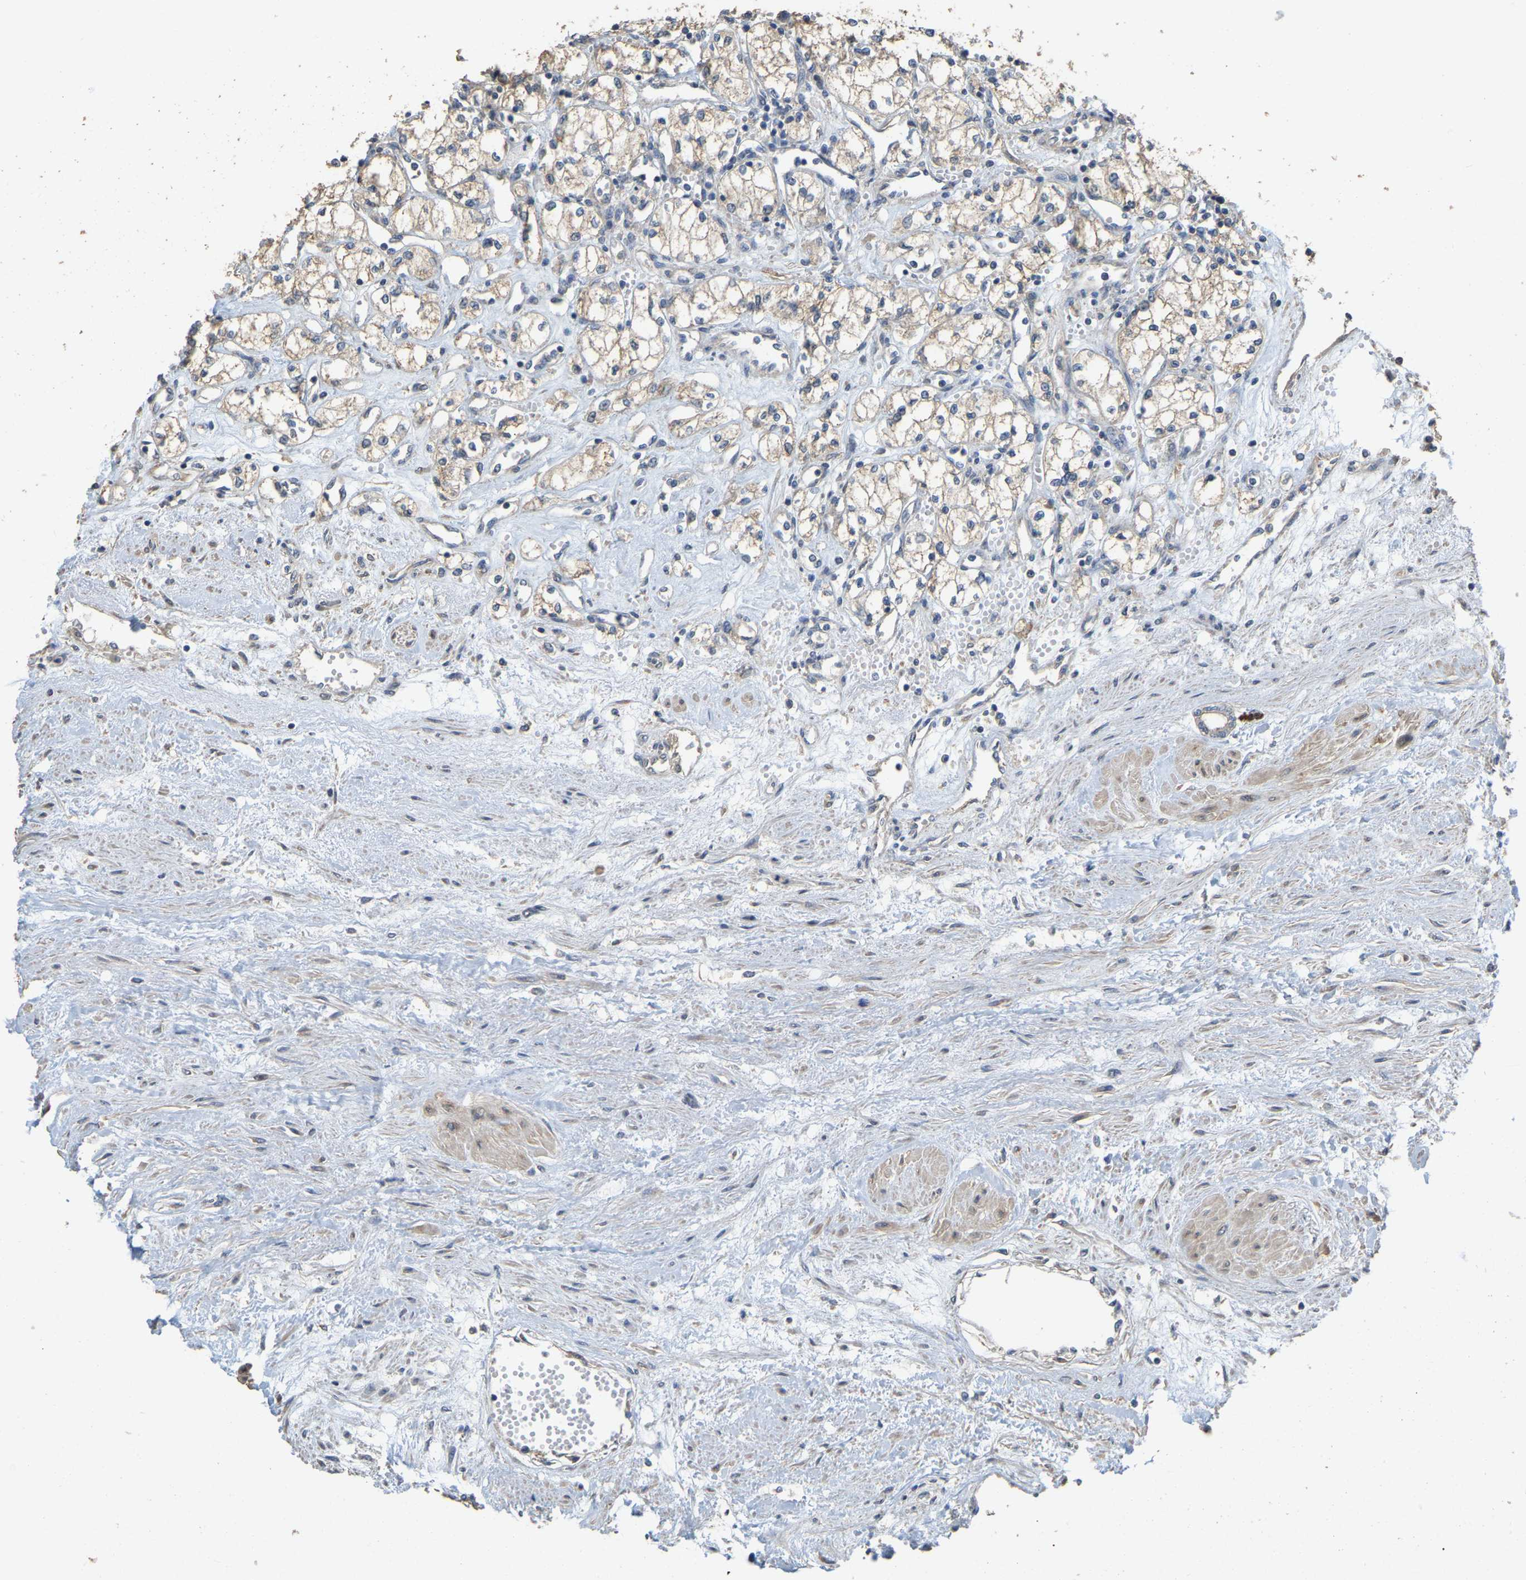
{"staining": {"intensity": "weak", "quantity": ">75%", "location": "cytoplasmic/membranous"}, "tissue": "renal cancer", "cell_type": "Tumor cells", "image_type": "cancer", "snomed": [{"axis": "morphology", "description": "Adenocarcinoma, NOS"}, {"axis": "topography", "description": "Kidney"}], "caption": "The histopathology image demonstrates staining of adenocarcinoma (renal), revealing weak cytoplasmic/membranous protein staining (brown color) within tumor cells. (brown staining indicates protein expression, while blue staining denotes nuclei).", "gene": "NCS1", "patient": {"sex": "male", "age": 59}}